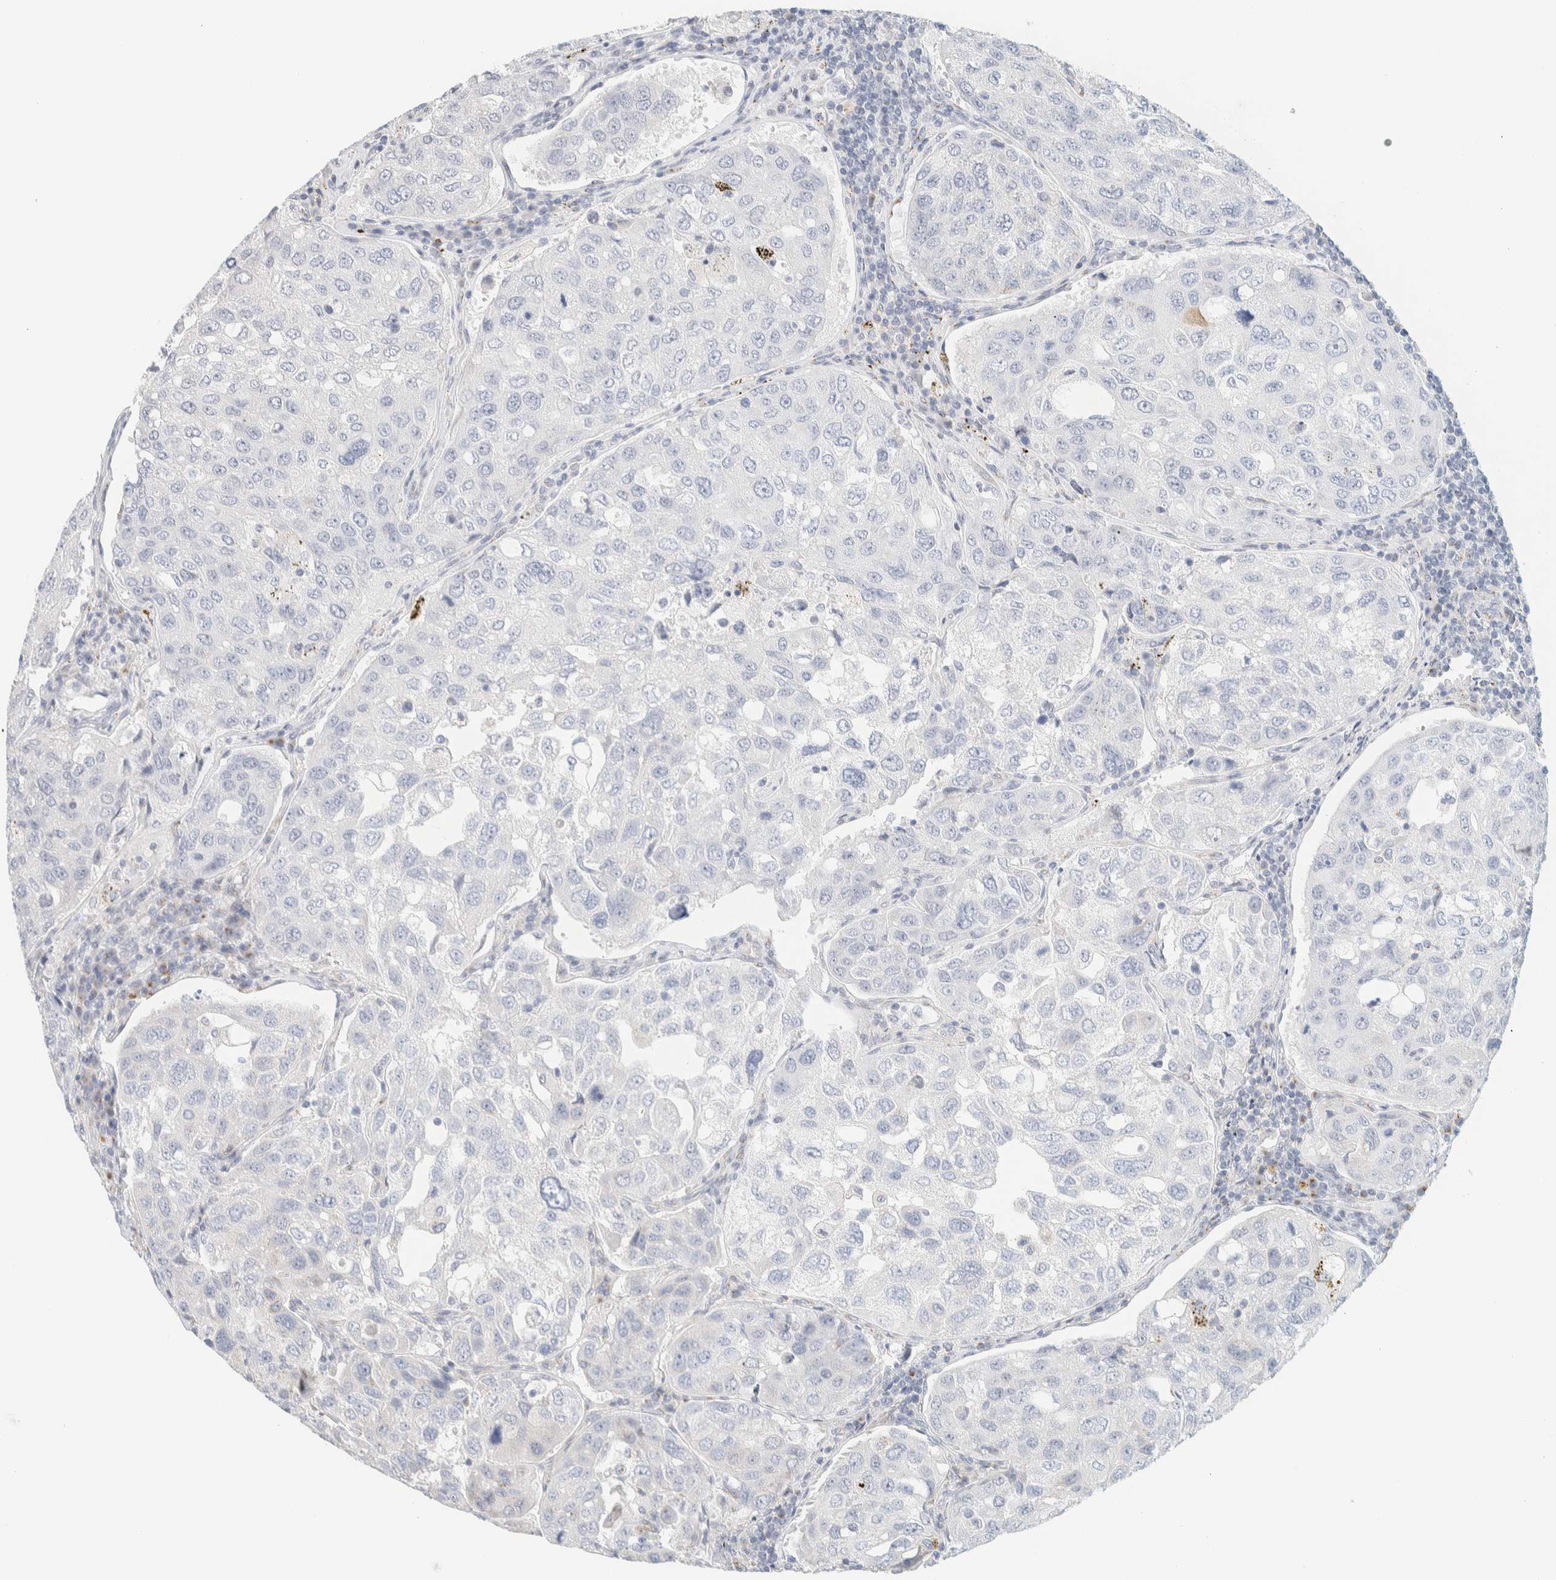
{"staining": {"intensity": "negative", "quantity": "none", "location": "none"}, "tissue": "urothelial cancer", "cell_type": "Tumor cells", "image_type": "cancer", "snomed": [{"axis": "morphology", "description": "Urothelial carcinoma, High grade"}, {"axis": "topography", "description": "Lymph node"}, {"axis": "topography", "description": "Urinary bladder"}], "caption": "Tumor cells are negative for brown protein staining in urothelial cancer.", "gene": "SPNS3", "patient": {"sex": "male", "age": 51}}